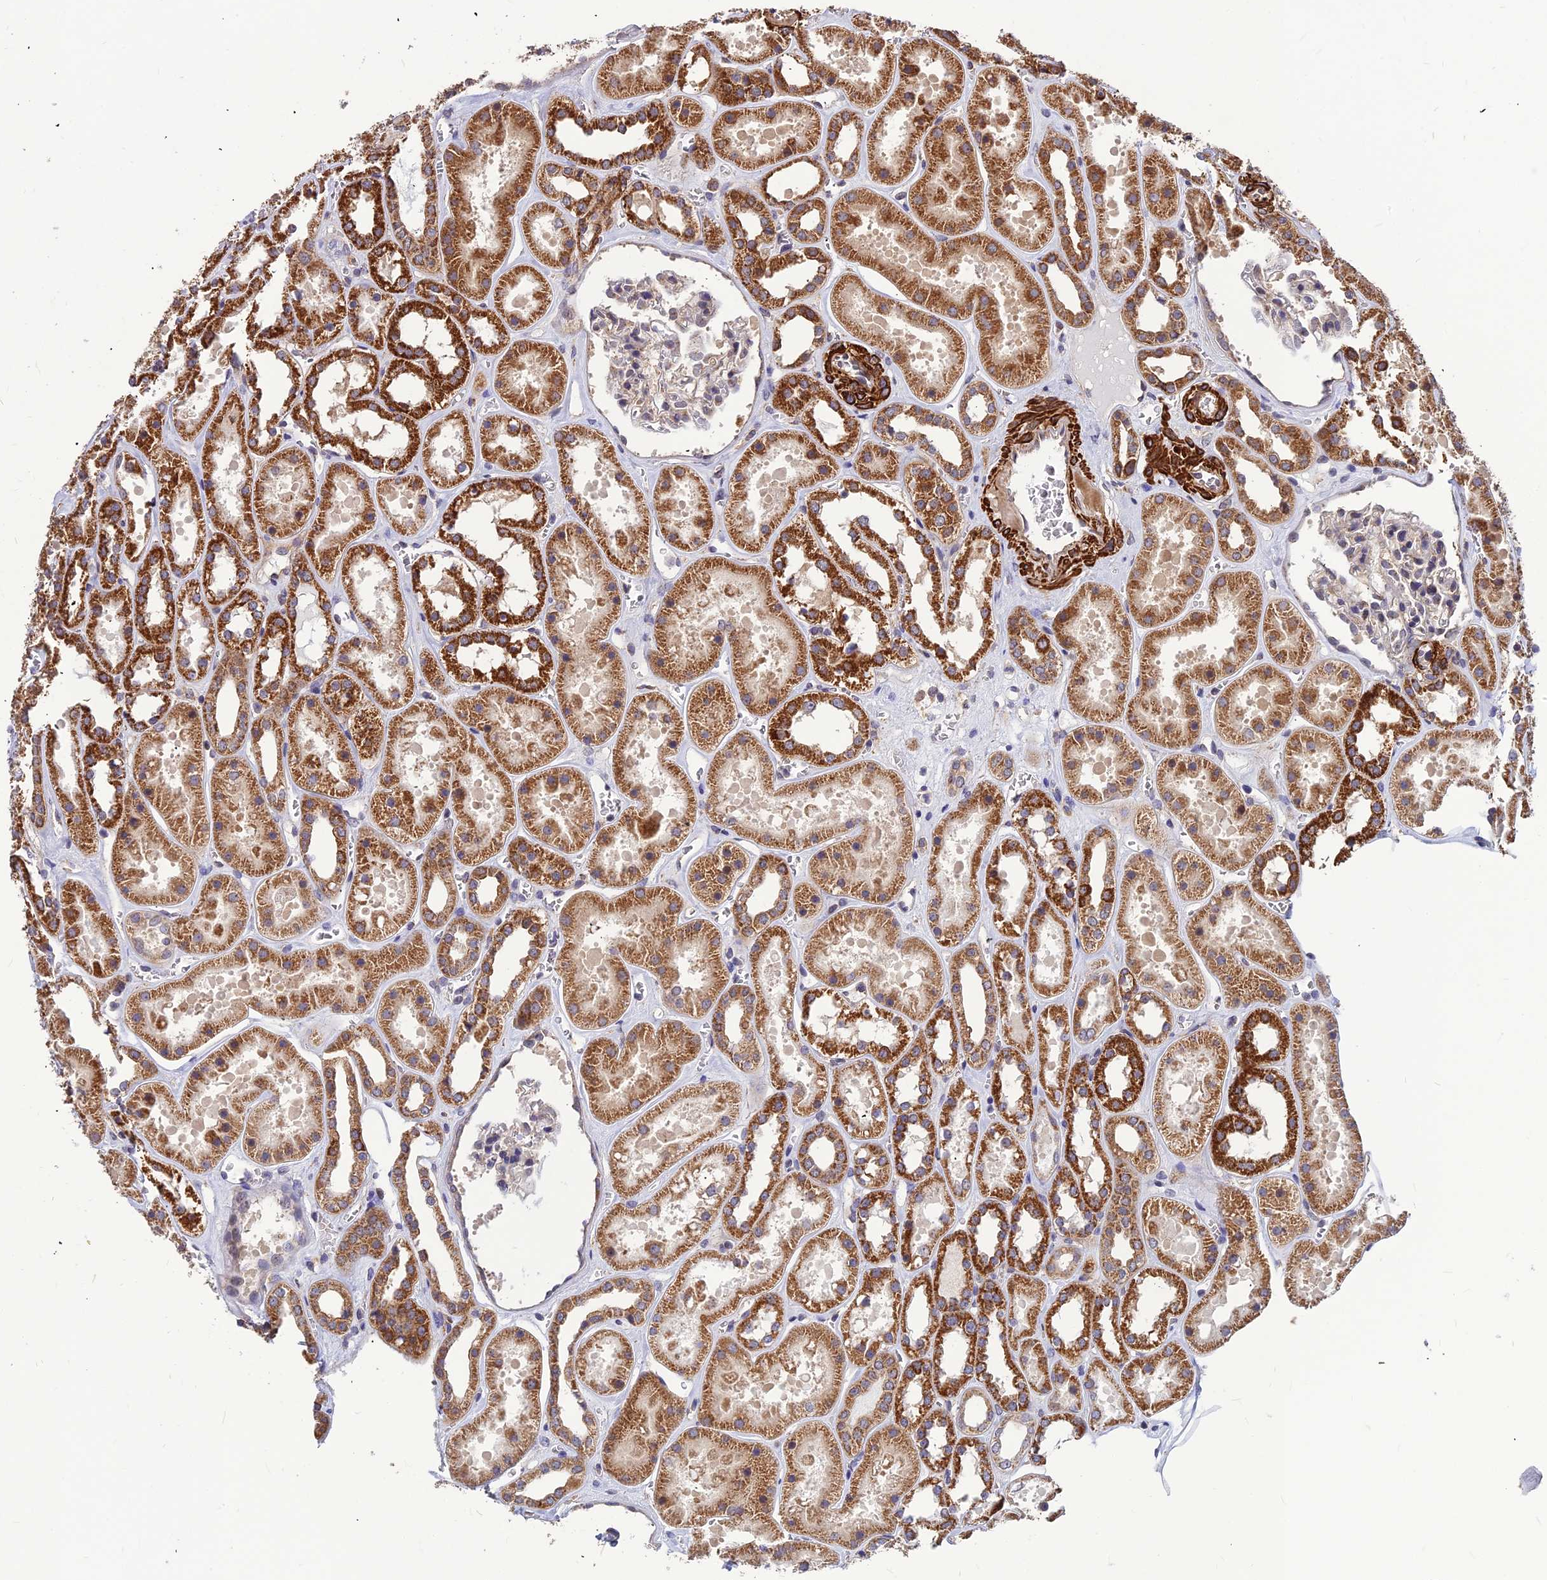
{"staining": {"intensity": "negative", "quantity": "none", "location": "none"}, "tissue": "kidney", "cell_type": "Cells in glomeruli", "image_type": "normal", "snomed": [{"axis": "morphology", "description": "Normal tissue, NOS"}, {"axis": "topography", "description": "Kidney"}], "caption": "Immunohistochemistry (IHC) histopathology image of unremarkable kidney: kidney stained with DAB reveals no significant protein staining in cells in glomeruli. (Immunohistochemistry, brightfield microscopy, high magnification).", "gene": "LEKR1", "patient": {"sex": "female", "age": 41}}